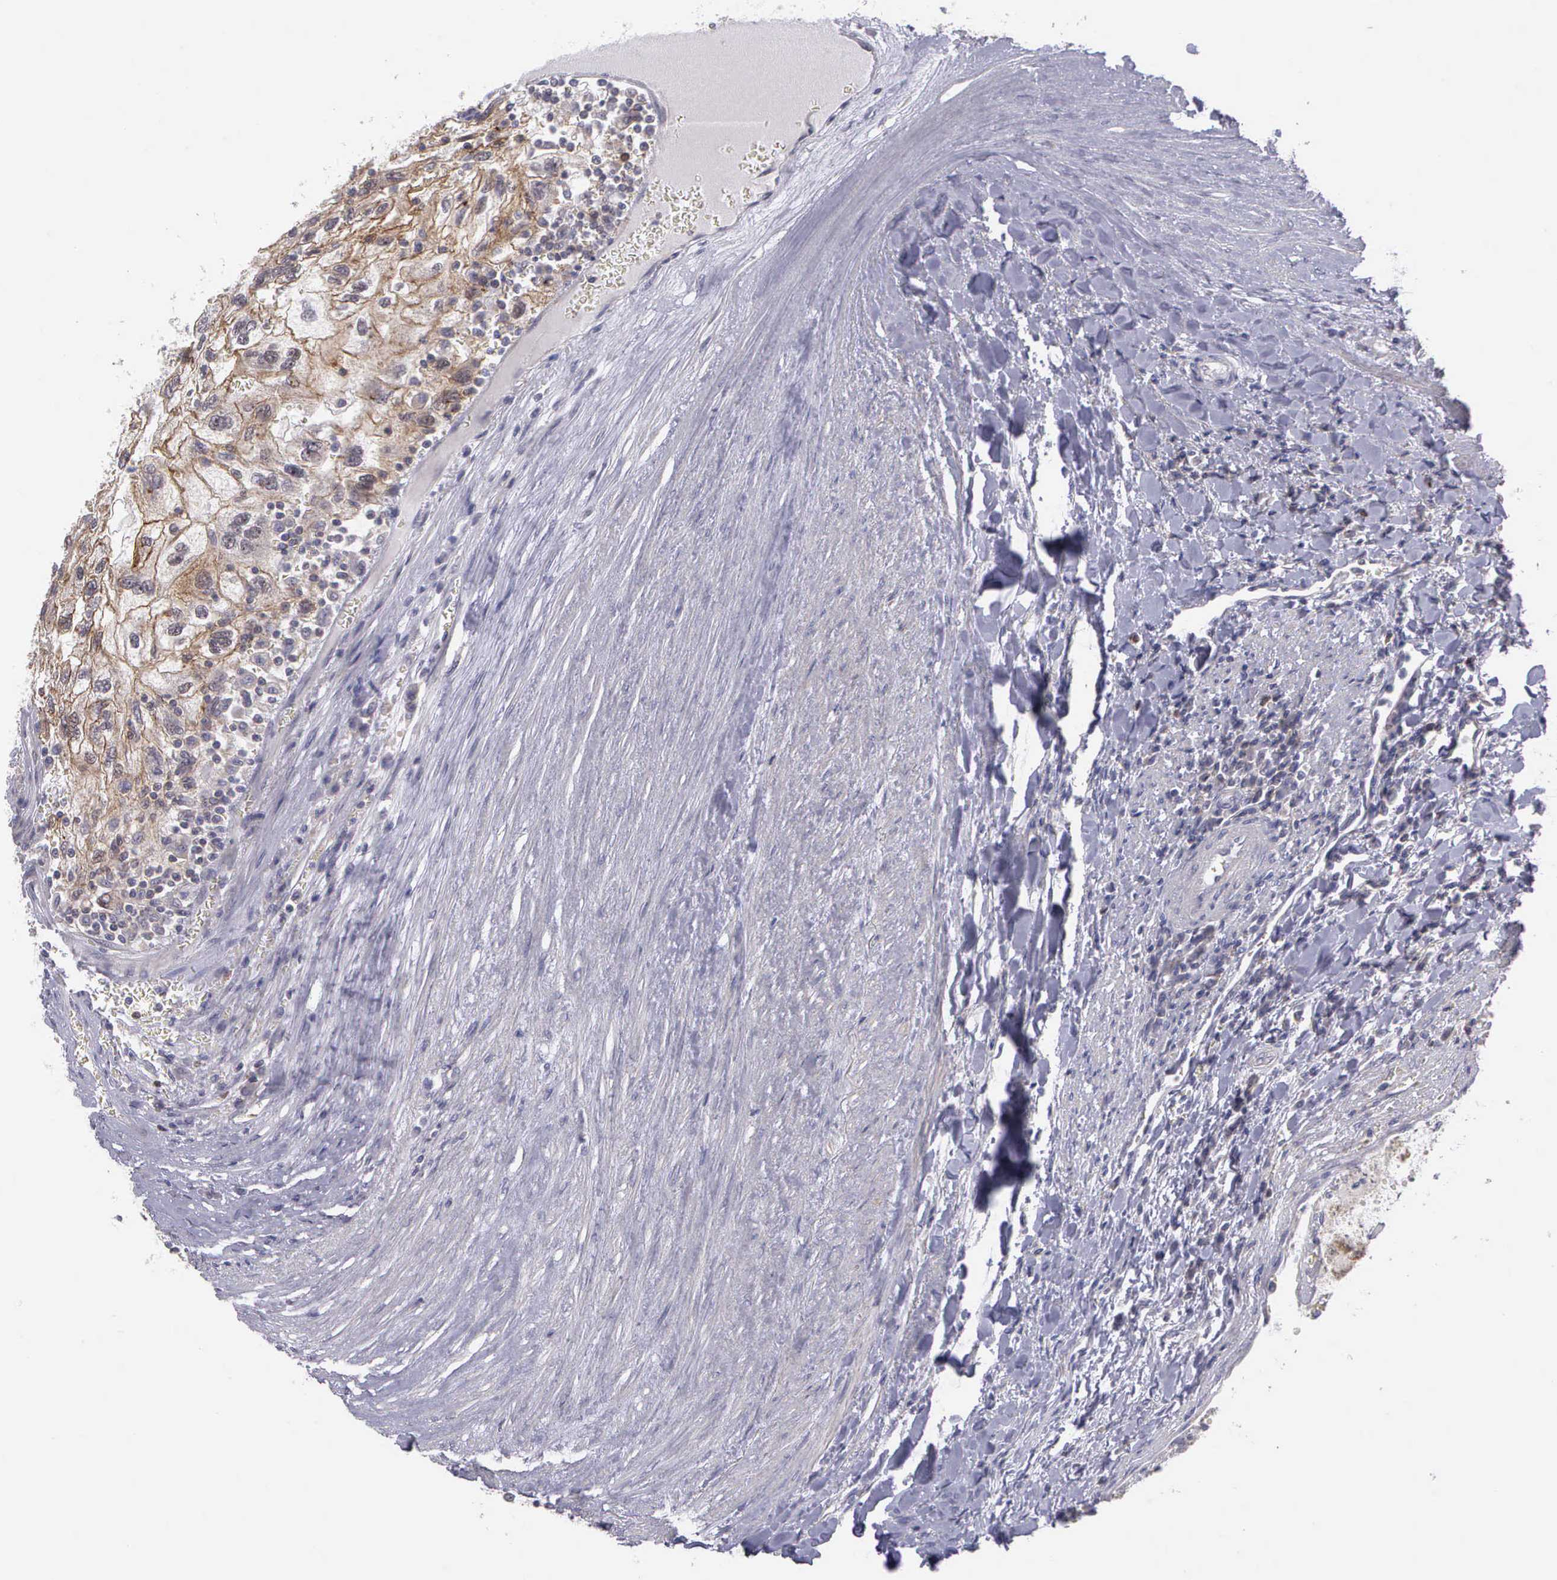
{"staining": {"intensity": "weak", "quantity": "25%-75%", "location": "cytoplasmic/membranous"}, "tissue": "renal cancer", "cell_type": "Tumor cells", "image_type": "cancer", "snomed": [{"axis": "morphology", "description": "Normal tissue, NOS"}, {"axis": "morphology", "description": "Adenocarcinoma, NOS"}, {"axis": "topography", "description": "Kidney"}], "caption": "Human adenocarcinoma (renal) stained with a protein marker shows weak staining in tumor cells.", "gene": "MICAL3", "patient": {"sex": "male", "age": 71}}